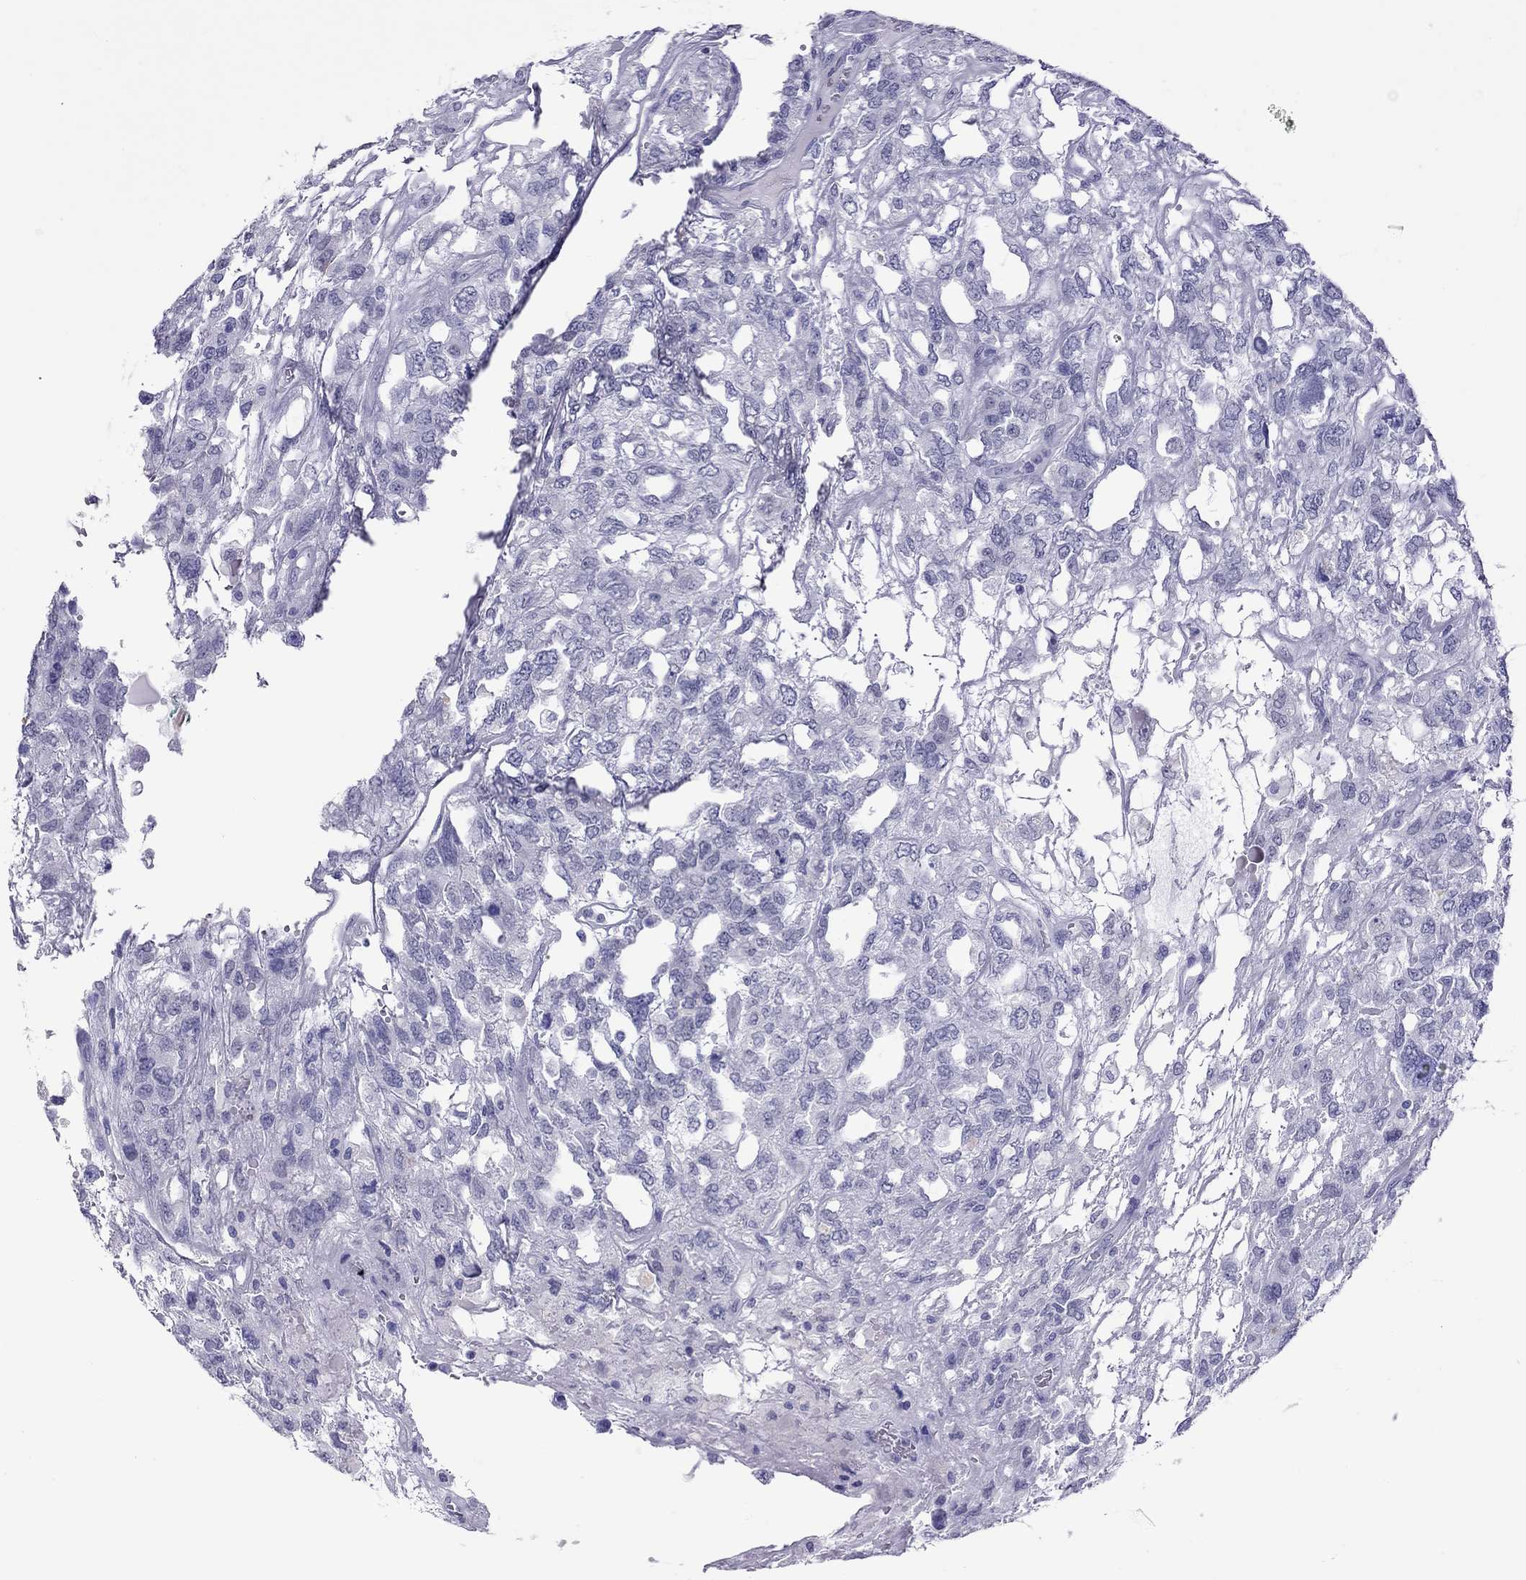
{"staining": {"intensity": "negative", "quantity": "none", "location": "none"}, "tissue": "testis cancer", "cell_type": "Tumor cells", "image_type": "cancer", "snomed": [{"axis": "morphology", "description": "Seminoma, NOS"}, {"axis": "topography", "description": "Testis"}], "caption": "Immunohistochemistry (IHC) of human testis seminoma exhibits no positivity in tumor cells.", "gene": "CHRNB3", "patient": {"sex": "male", "age": 52}}